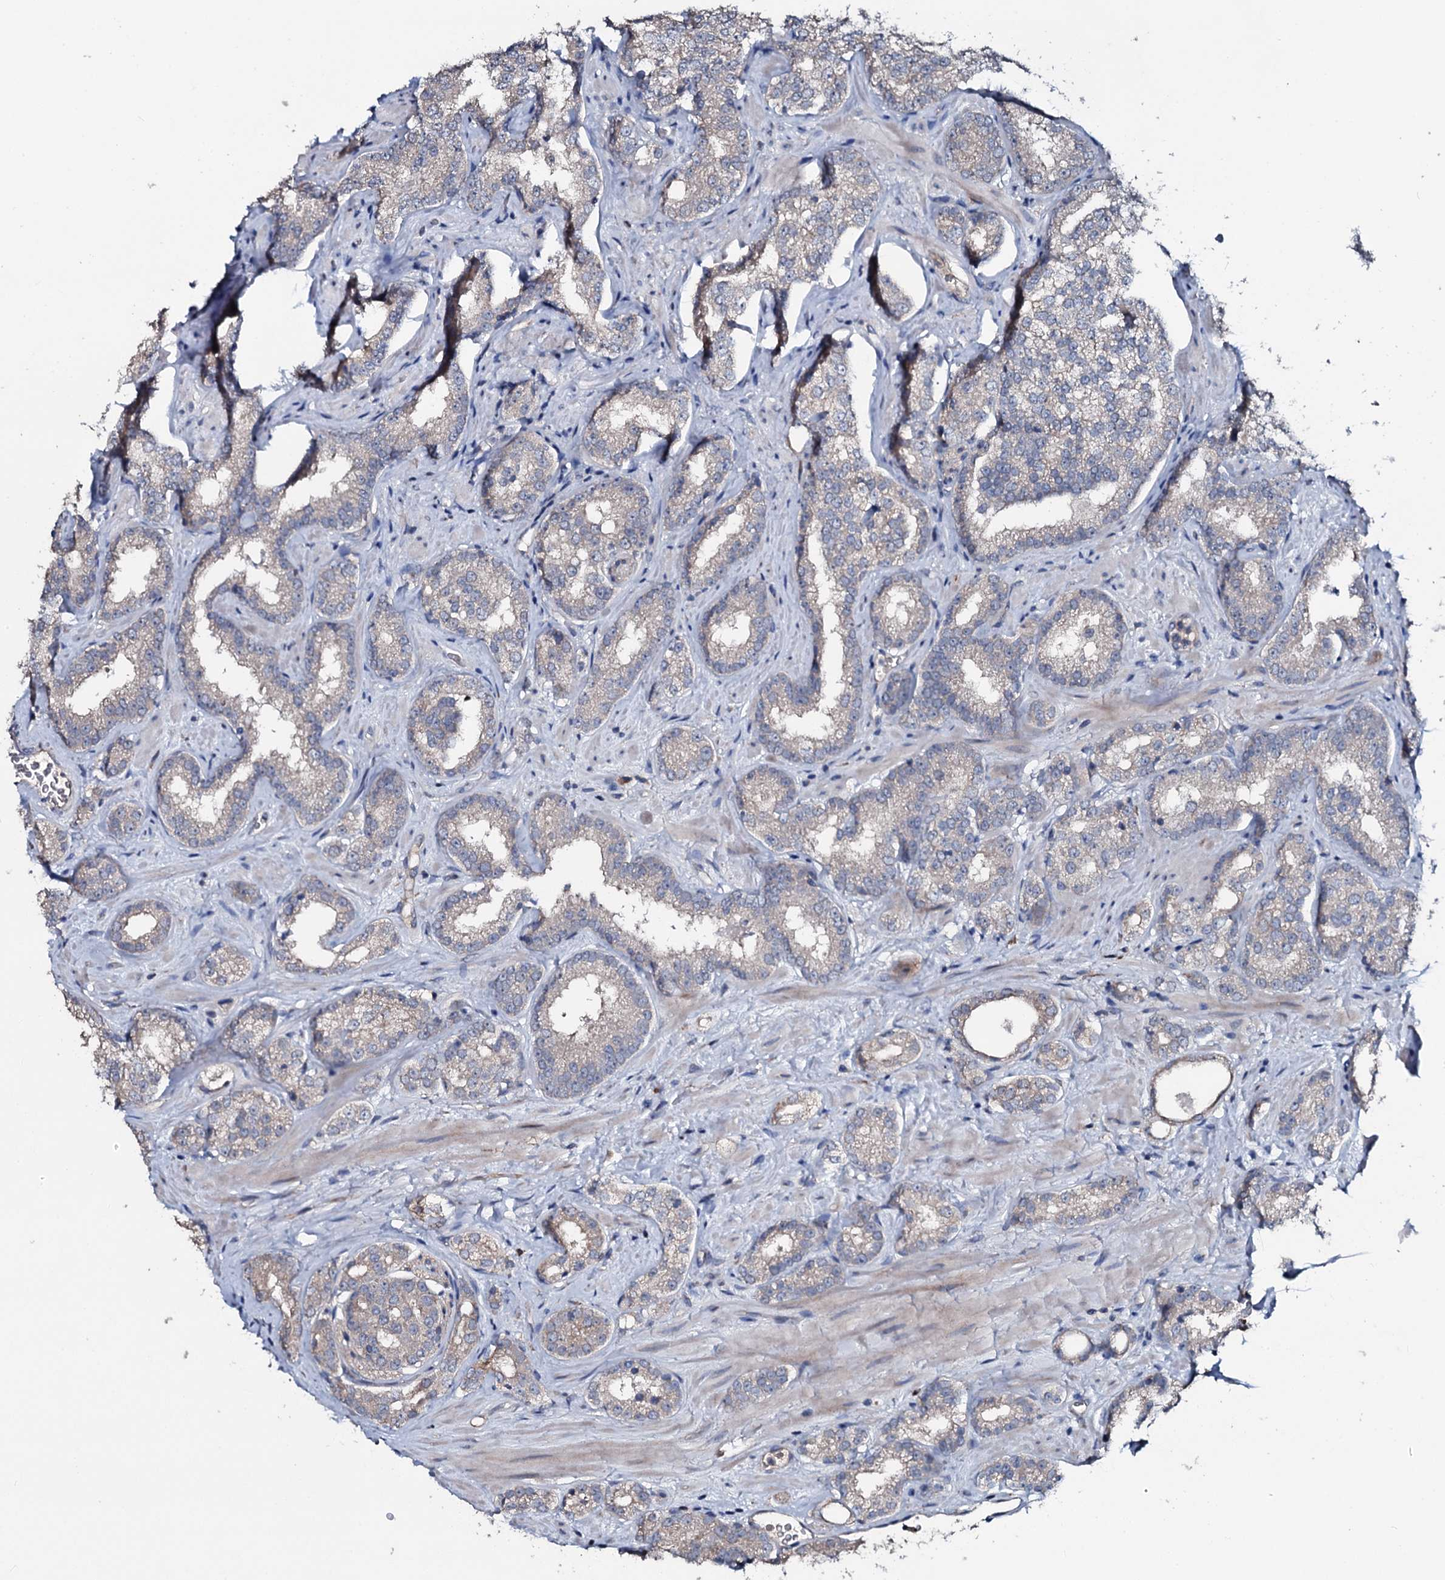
{"staining": {"intensity": "negative", "quantity": "none", "location": "none"}, "tissue": "prostate cancer", "cell_type": "Tumor cells", "image_type": "cancer", "snomed": [{"axis": "morphology", "description": "Normal tissue, NOS"}, {"axis": "morphology", "description": "Adenocarcinoma, High grade"}, {"axis": "topography", "description": "Prostate"}], "caption": "This is a image of immunohistochemistry (IHC) staining of prostate cancer, which shows no staining in tumor cells. The staining is performed using DAB (3,3'-diaminobenzidine) brown chromogen with nuclei counter-stained in using hematoxylin.", "gene": "IL12B", "patient": {"sex": "male", "age": 83}}